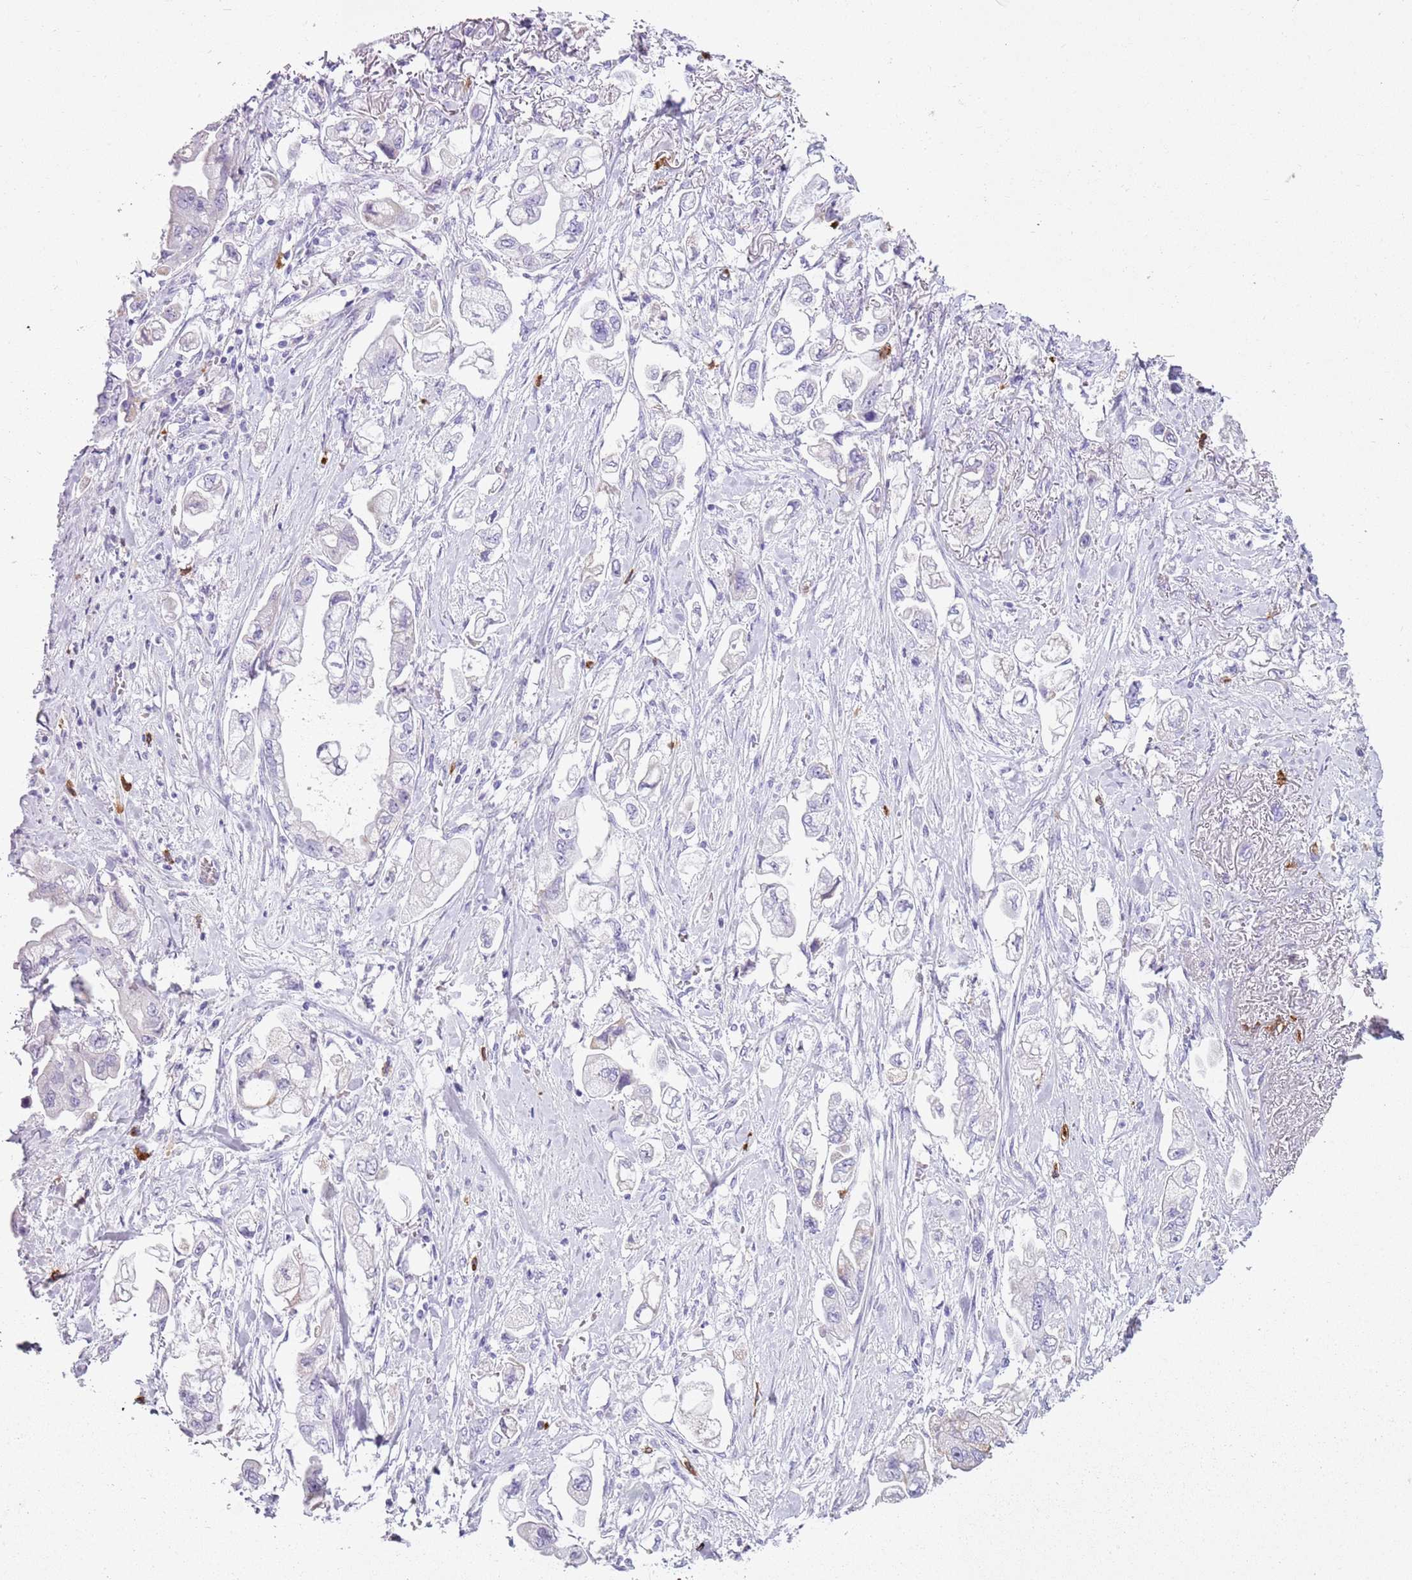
{"staining": {"intensity": "negative", "quantity": "none", "location": "none"}, "tissue": "stomach cancer", "cell_type": "Tumor cells", "image_type": "cancer", "snomed": [{"axis": "morphology", "description": "Adenocarcinoma, NOS"}, {"axis": "topography", "description": "Stomach"}], "caption": "DAB (3,3'-diaminobenzidine) immunohistochemical staining of stomach cancer demonstrates no significant staining in tumor cells. Brightfield microscopy of immunohistochemistry stained with DAB (brown) and hematoxylin (blue), captured at high magnification.", "gene": "CD177", "patient": {"sex": "male", "age": 62}}